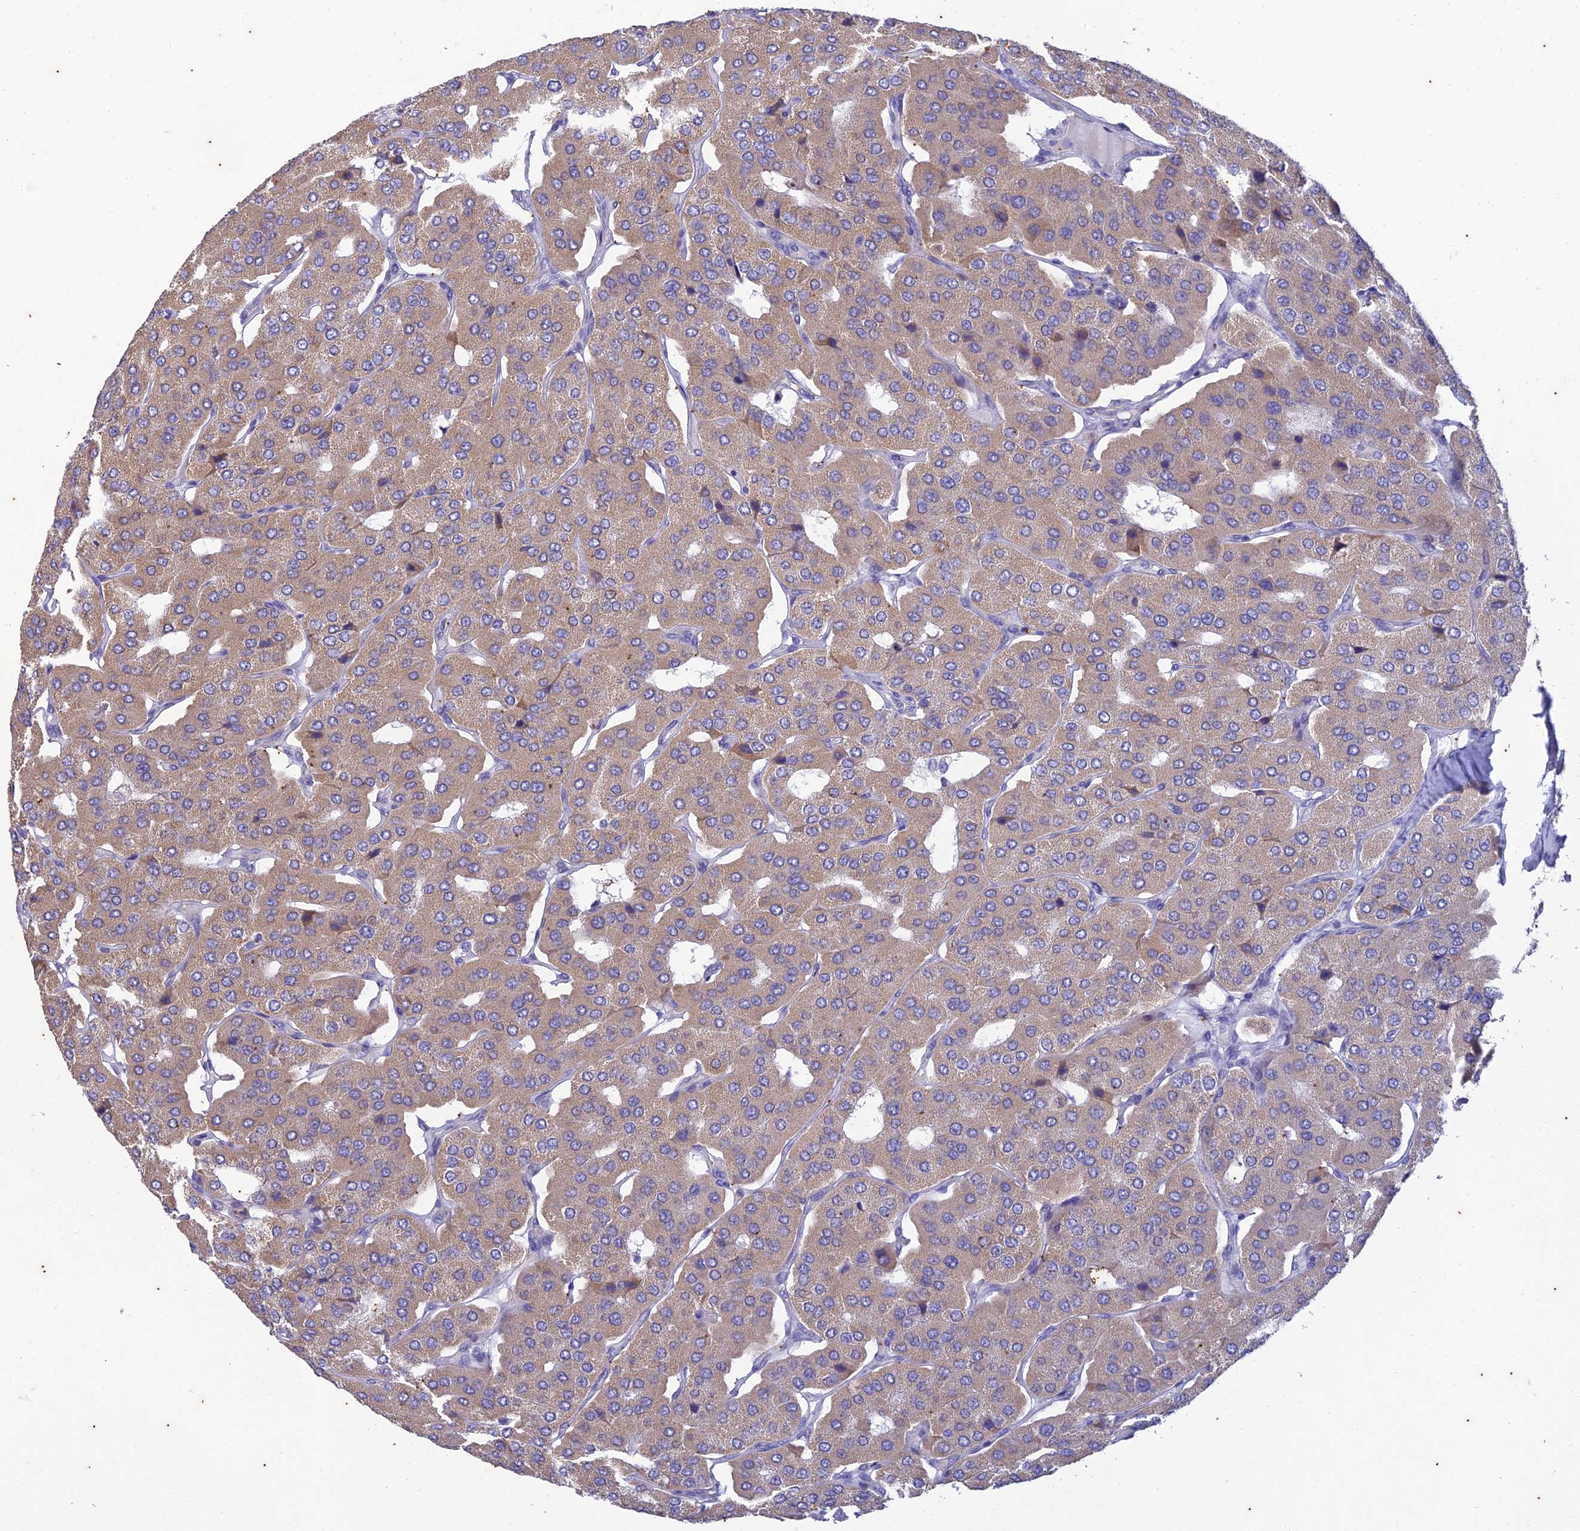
{"staining": {"intensity": "weak", "quantity": ">75%", "location": "cytoplasmic/membranous"}, "tissue": "parathyroid gland", "cell_type": "Glandular cells", "image_type": "normal", "snomed": [{"axis": "morphology", "description": "Normal tissue, NOS"}, {"axis": "morphology", "description": "Adenoma, NOS"}, {"axis": "topography", "description": "Parathyroid gland"}], "caption": "Immunohistochemistry (IHC) of unremarkable human parathyroid gland displays low levels of weak cytoplasmic/membranous positivity in approximately >75% of glandular cells.", "gene": "TMEM40", "patient": {"sex": "female", "age": 86}}